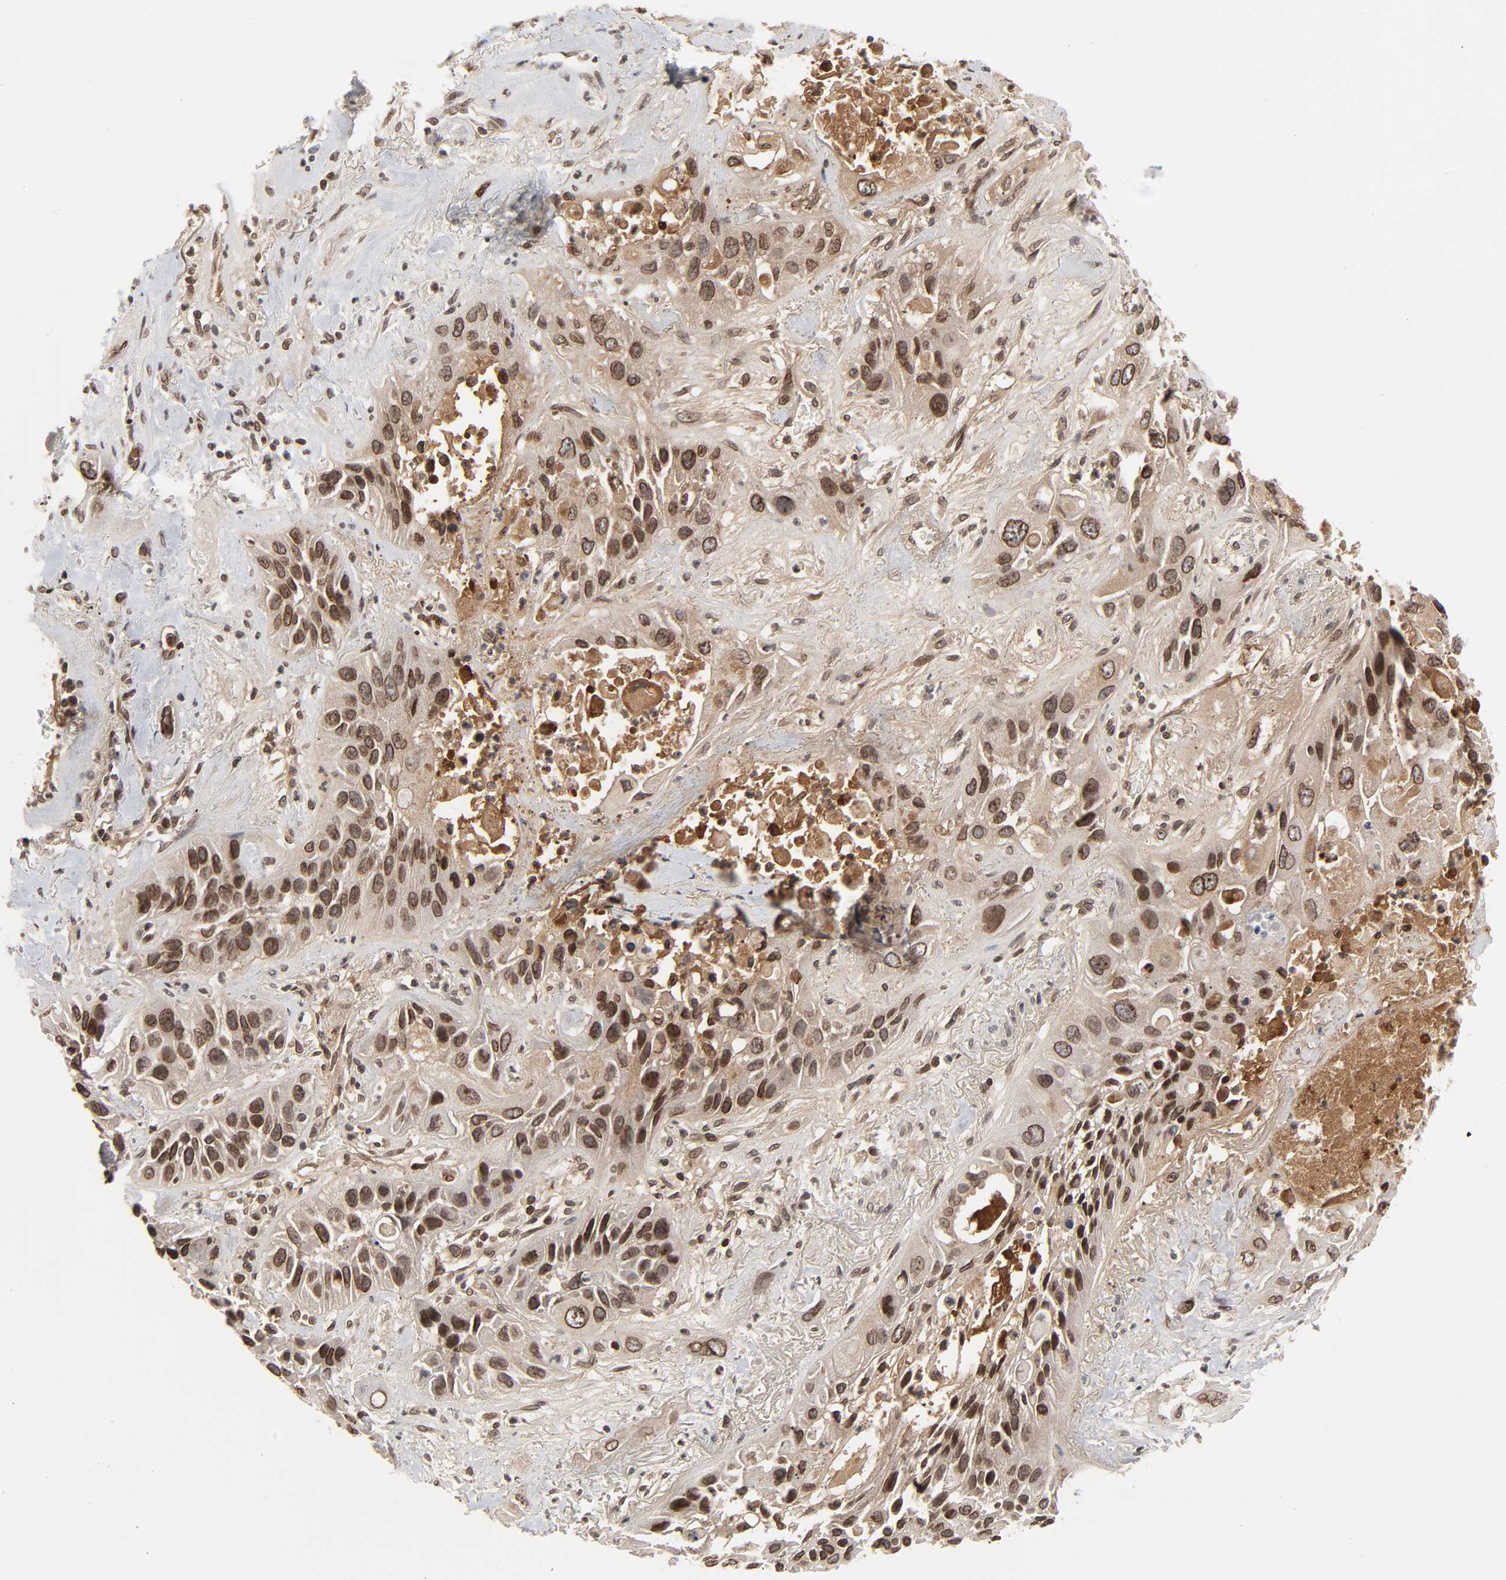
{"staining": {"intensity": "strong", "quantity": ">75%", "location": "cytoplasmic/membranous,nuclear"}, "tissue": "lung cancer", "cell_type": "Tumor cells", "image_type": "cancer", "snomed": [{"axis": "morphology", "description": "Squamous cell carcinoma, NOS"}, {"axis": "topography", "description": "Lung"}], "caption": "An immunohistochemistry micrograph of neoplastic tissue is shown. Protein staining in brown labels strong cytoplasmic/membranous and nuclear positivity in squamous cell carcinoma (lung) within tumor cells. (DAB = brown stain, brightfield microscopy at high magnification).", "gene": "CPN2", "patient": {"sex": "female", "age": 76}}